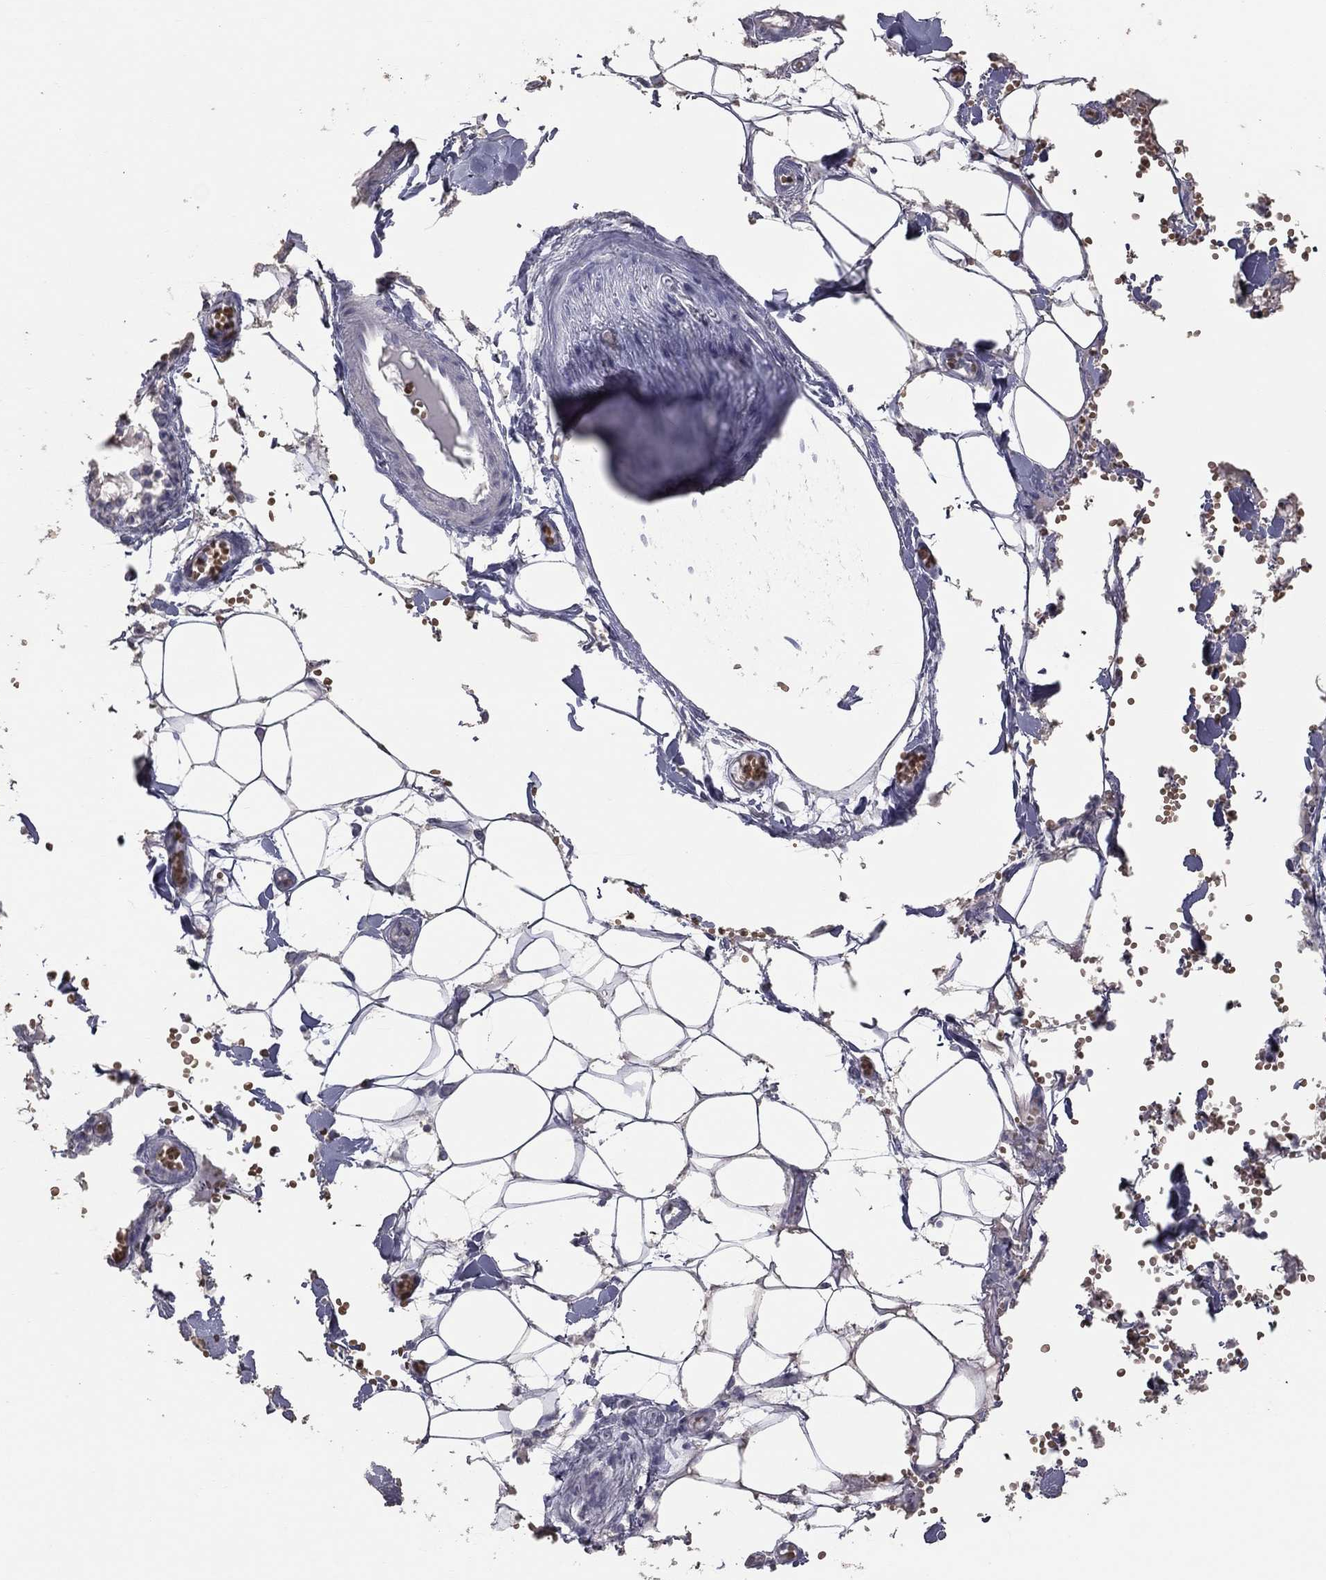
{"staining": {"intensity": "negative", "quantity": "none", "location": "none"}, "tissue": "adipose tissue", "cell_type": "Adipocytes", "image_type": "normal", "snomed": [{"axis": "morphology", "description": "Normal tissue, NOS"}, {"axis": "morphology", "description": "Squamous cell carcinoma, NOS"}, {"axis": "topography", "description": "Cartilage tissue"}, {"axis": "topography", "description": "Lung"}], "caption": "The IHC histopathology image has no significant expression in adipocytes of adipose tissue. Nuclei are stained in blue.", "gene": "ESX1", "patient": {"sex": "male", "age": 66}}